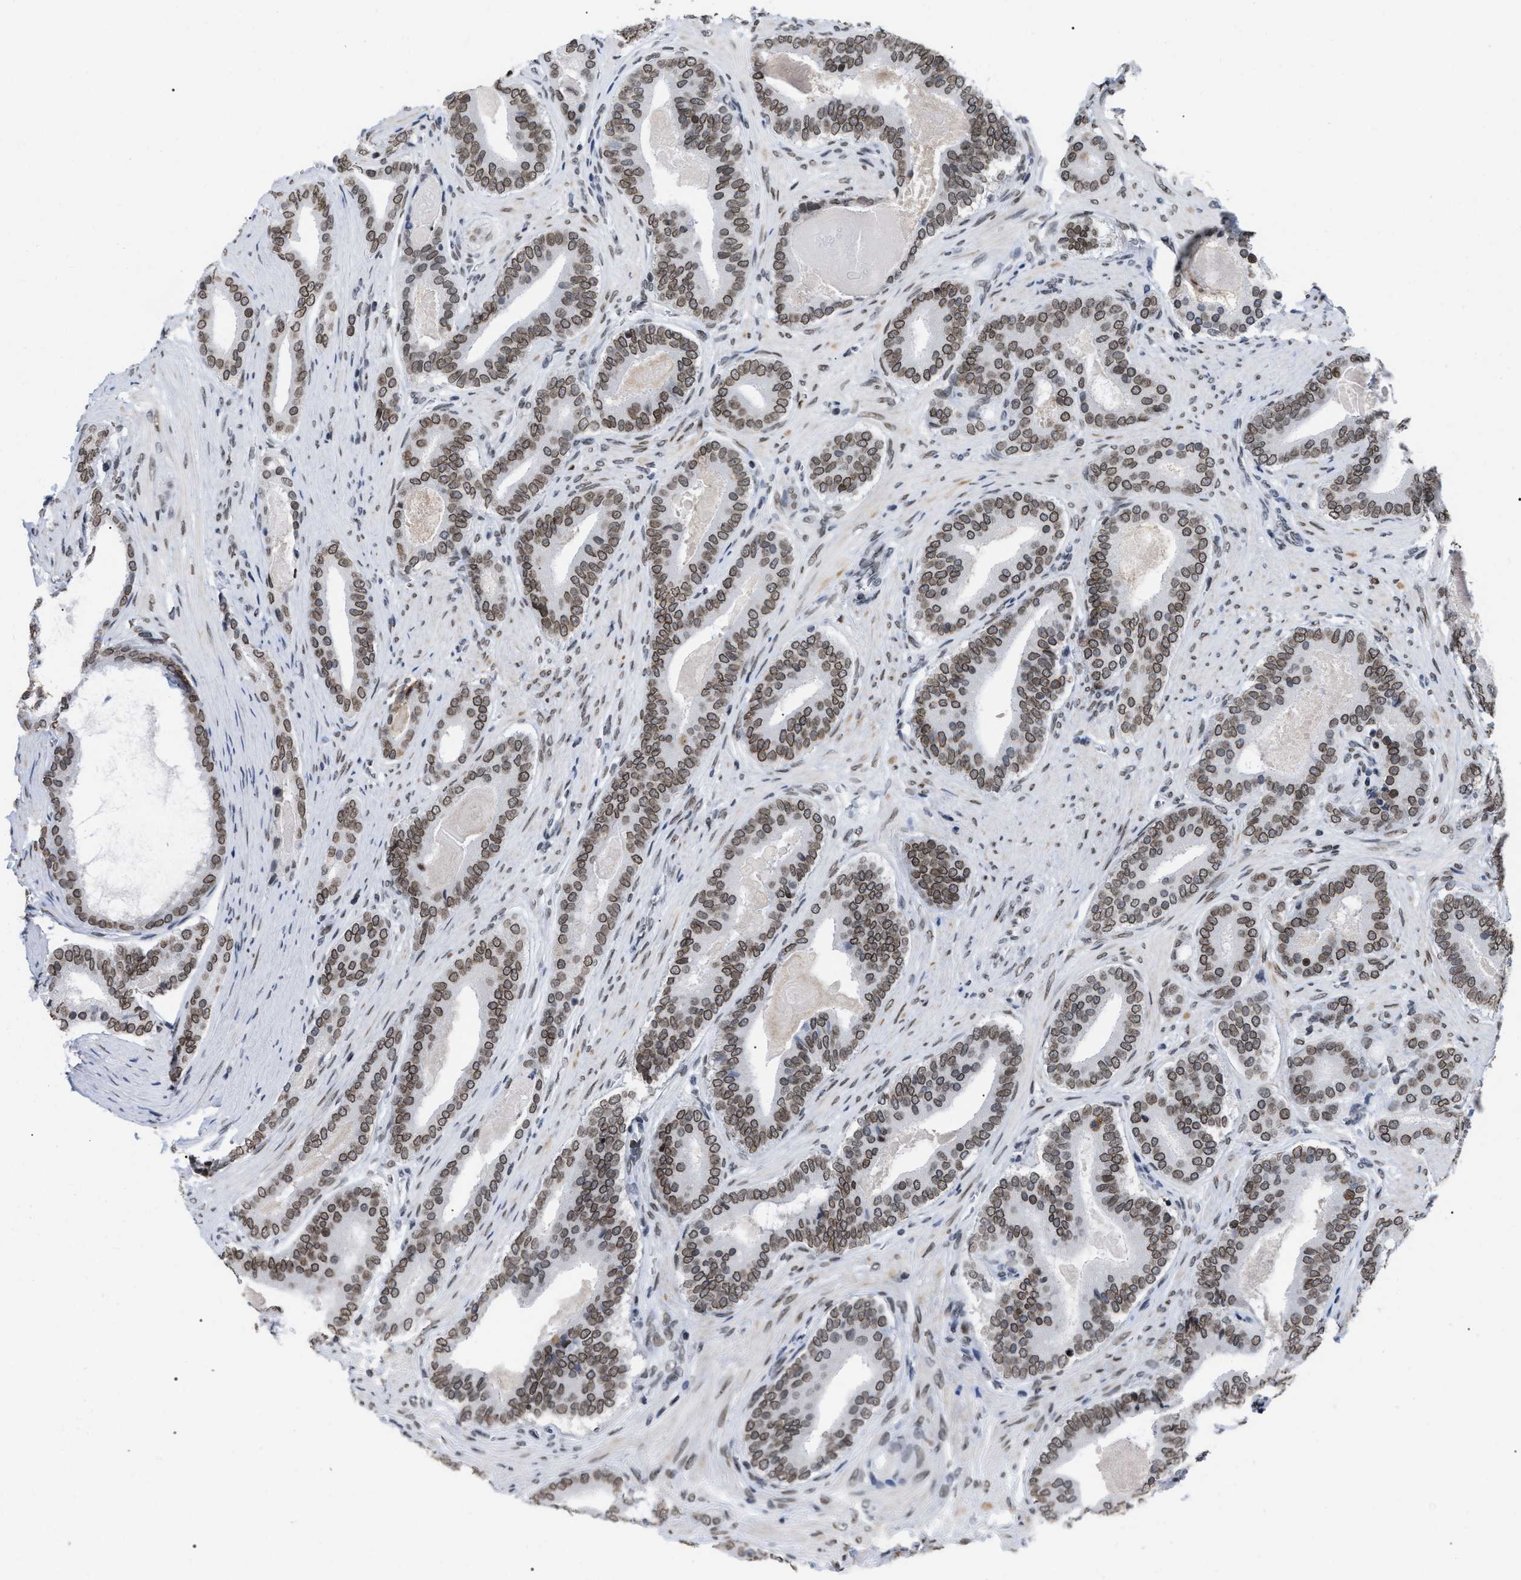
{"staining": {"intensity": "moderate", "quantity": ">75%", "location": "cytoplasmic/membranous,nuclear"}, "tissue": "prostate cancer", "cell_type": "Tumor cells", "image_type": "cancer", "snomed": [{"axis": "morphology", "description": "Adenocarcinoma, High grade"}, {"axis": "topography", "description": "Prostate"}], "caption": "Immunohistochemistry (IHC) histopathology image of neoplastic tissue: prostate cancer stained using IHC shows medium levels of moderate protein expression localized specifically in the cytoplasmic/membranous and nuclear of tumor cells, appearing as a cytoplasmic/membranous and nuclear brown color.", "gene": "TPR", "patient": {"sex": "male", "age": 60}}